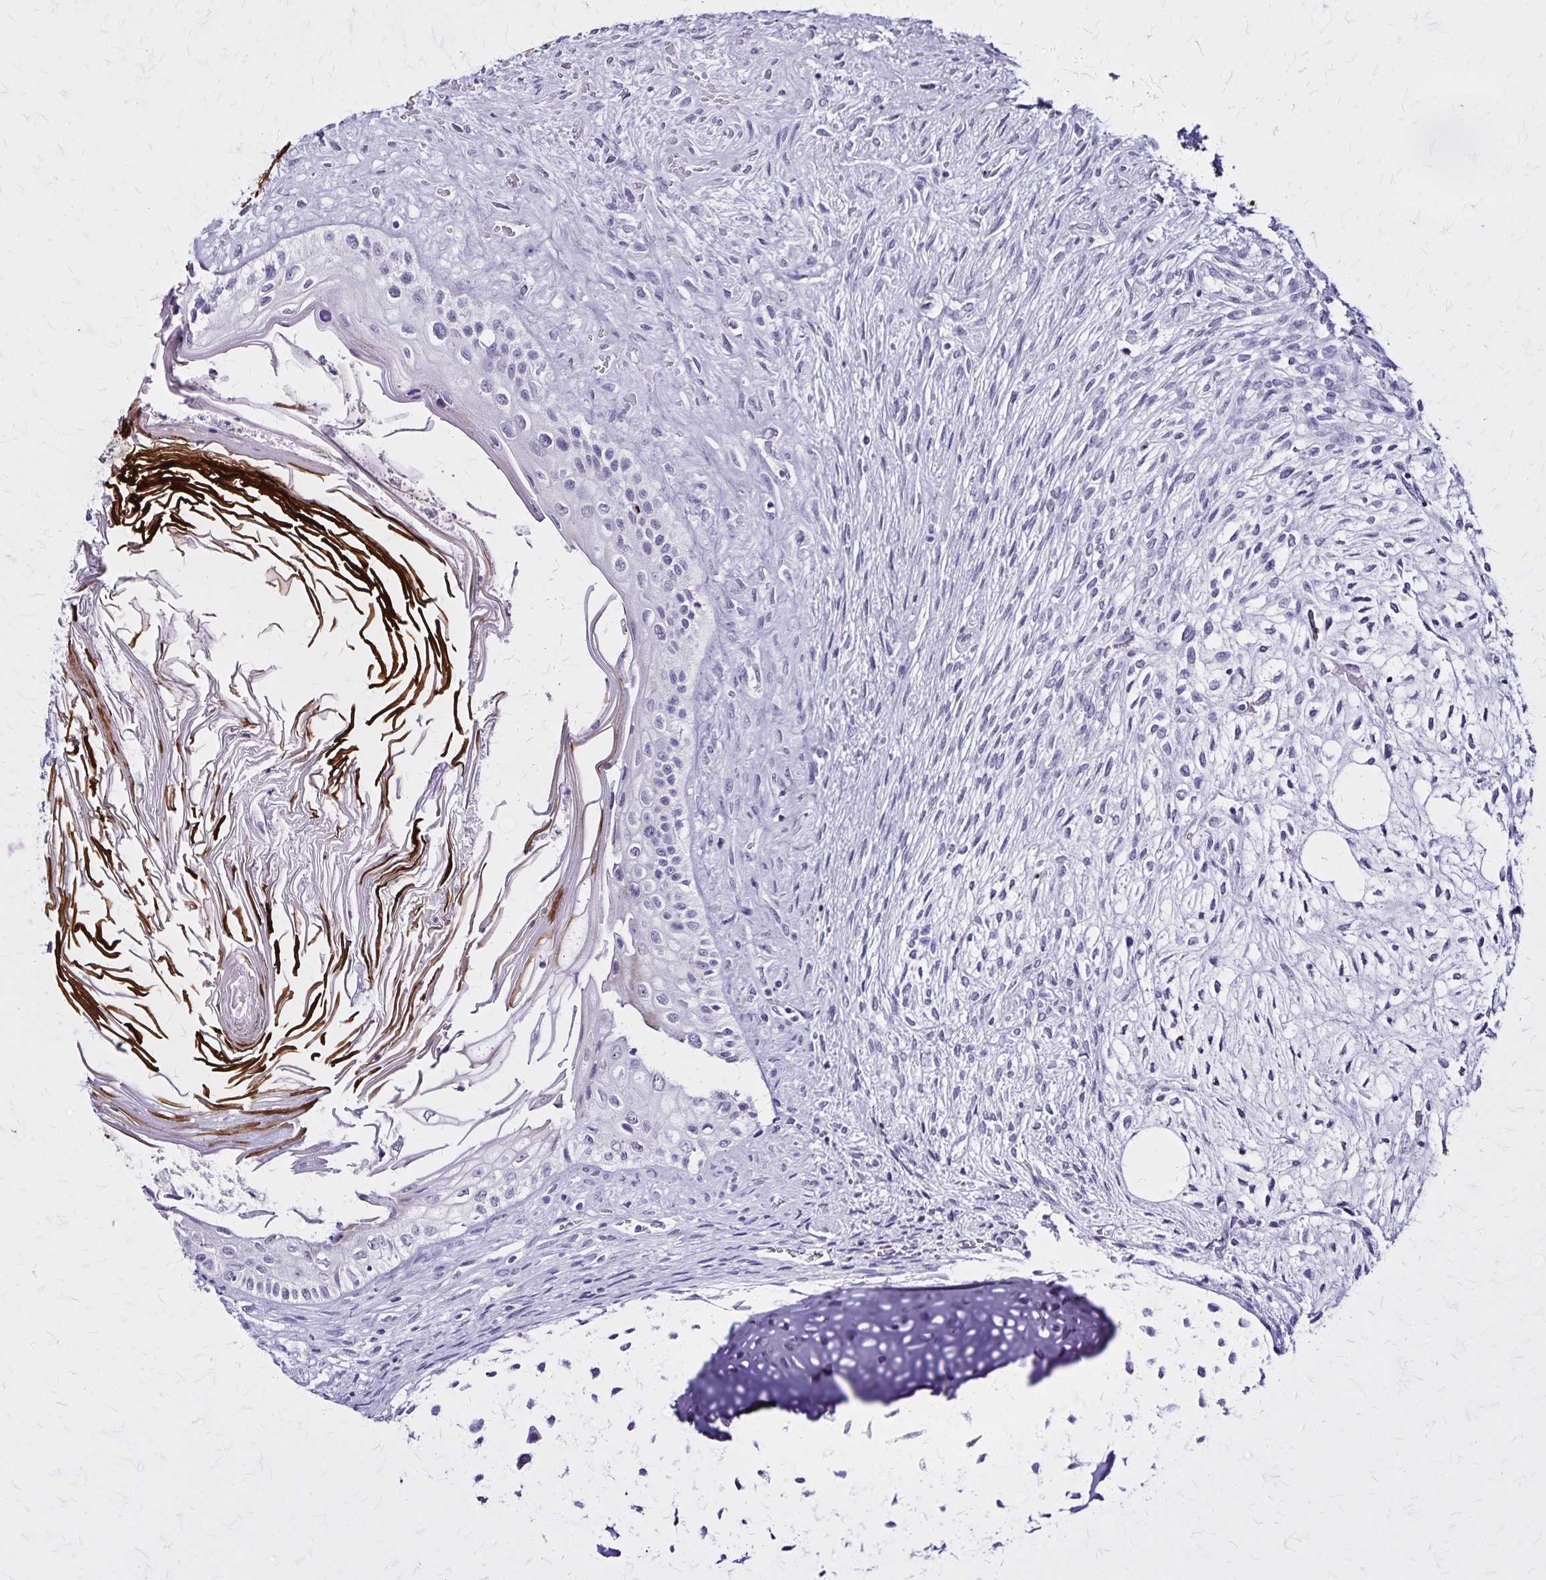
{"staining": {"intensity": "negative", "quantity": "none", "location": "none"}, "tissue": "testis cancer", "cell_type": "Tumor cells", "image_type": "cancer", "snomed": [{"axis": "morphology", "description": "Carcinoma, Embryonal, NOS"}, {"axis": "topography", "description": "Testis"}], "caption": "An image of embryonal carcinoma (testis) stained for a protein reveals no brown staining in tumor cells.", "gene": "KRT2", "patient": {"sex": "male", "age": 37}}